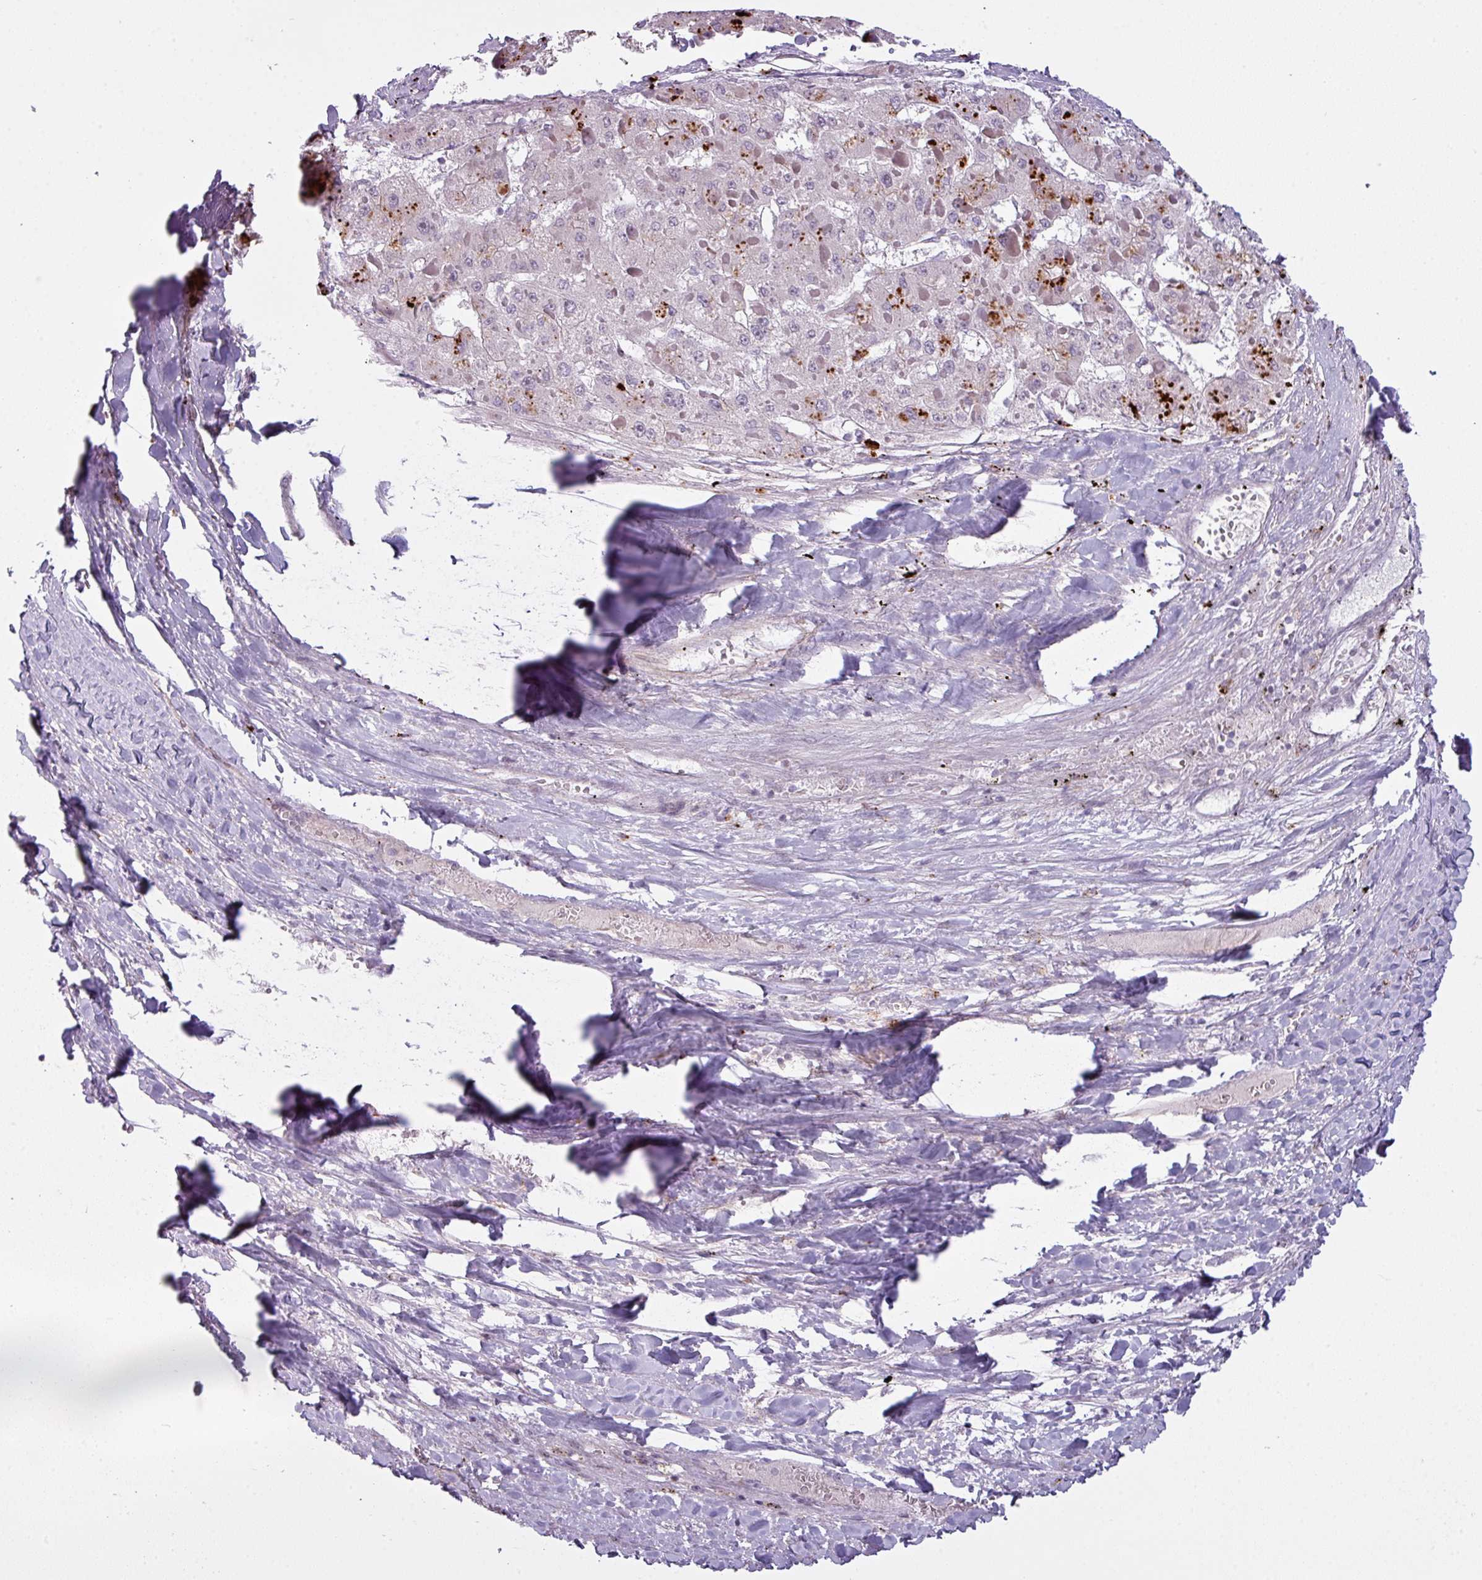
{"staining": {"intensity": "moderate", "quantity": "25%-75%", "location": "cytoplasmic/membranous"}, "tissue": "liver cancer", "cell_type": "Tumor cells", "image_type": "cancer", "snomed": [{"axis": "morphology", "description": "Carcinoma, Hepatocellular, NOS"}, {"axis": "topography", "description": "Liver"}], "caption": "Moderate cytoplasmic/membranous staining is identified in about 25%-75% of tumor cells in liver cancer. The staining was performed using DAB (3,3'-diaminobenzidine), with brown indicating positive protein expression. Nuclei are stained blue with hematoxylin.", "gene": "MAP7D2", "patient": {"sex": "female", "age": 73}}